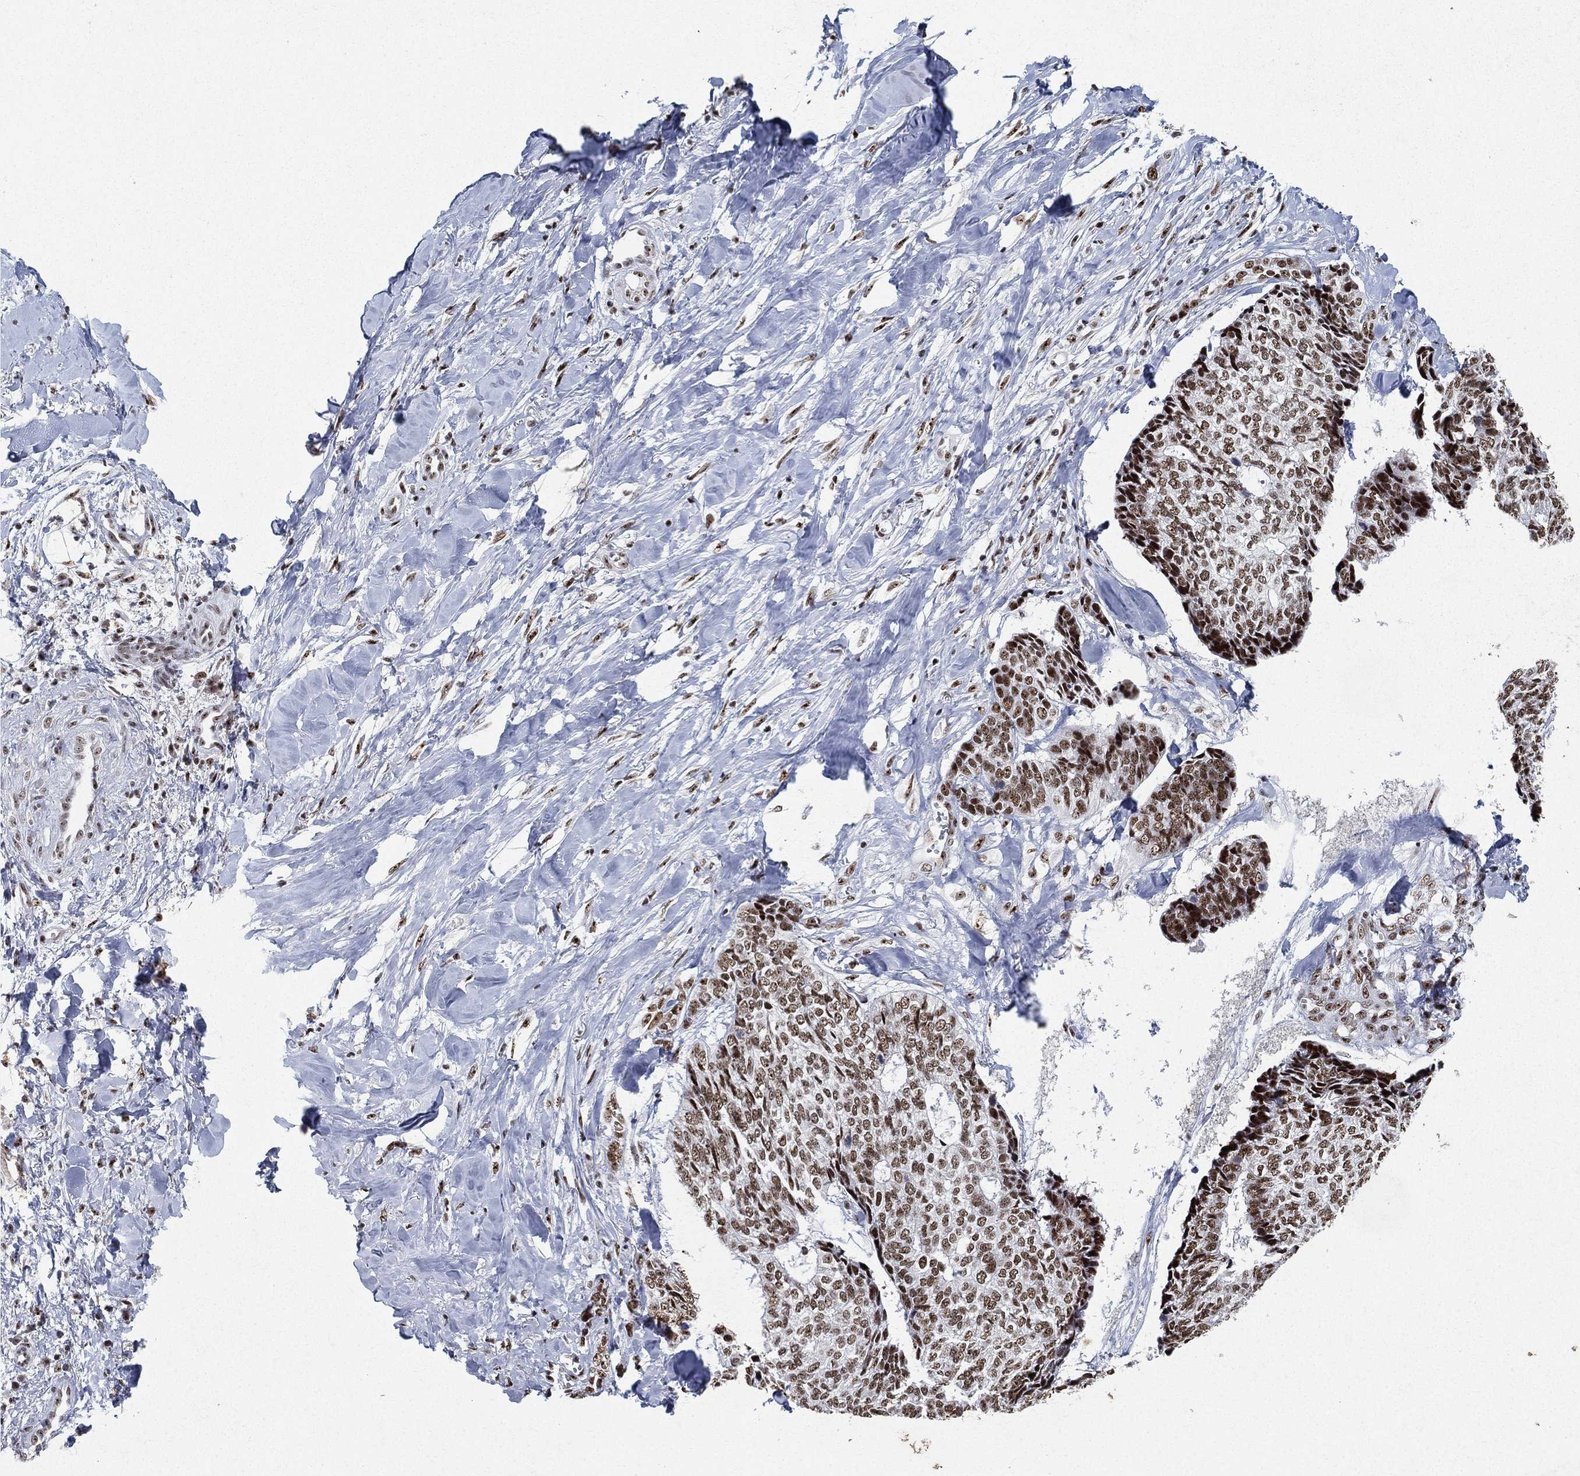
{"staining": {"intensity": "moderate", "quantity": ">75%", "location": "nuclear"}, "tissue": "skin cancer", "cell_type": "Tumor cells", "image_type": "cancer", "snomed": [{"axis": "morphology", "description": "Basal cell carcinoma"}, {"axis": "topography", "description": "Skin"}], "caption": "The immunohistochemical stain highlights moderate nuclear positivity in tumor cells of basal cell carcinoma (skin) tissue.", "gene": "DDX27", "patient": {"sex": "male", "age": 86}}